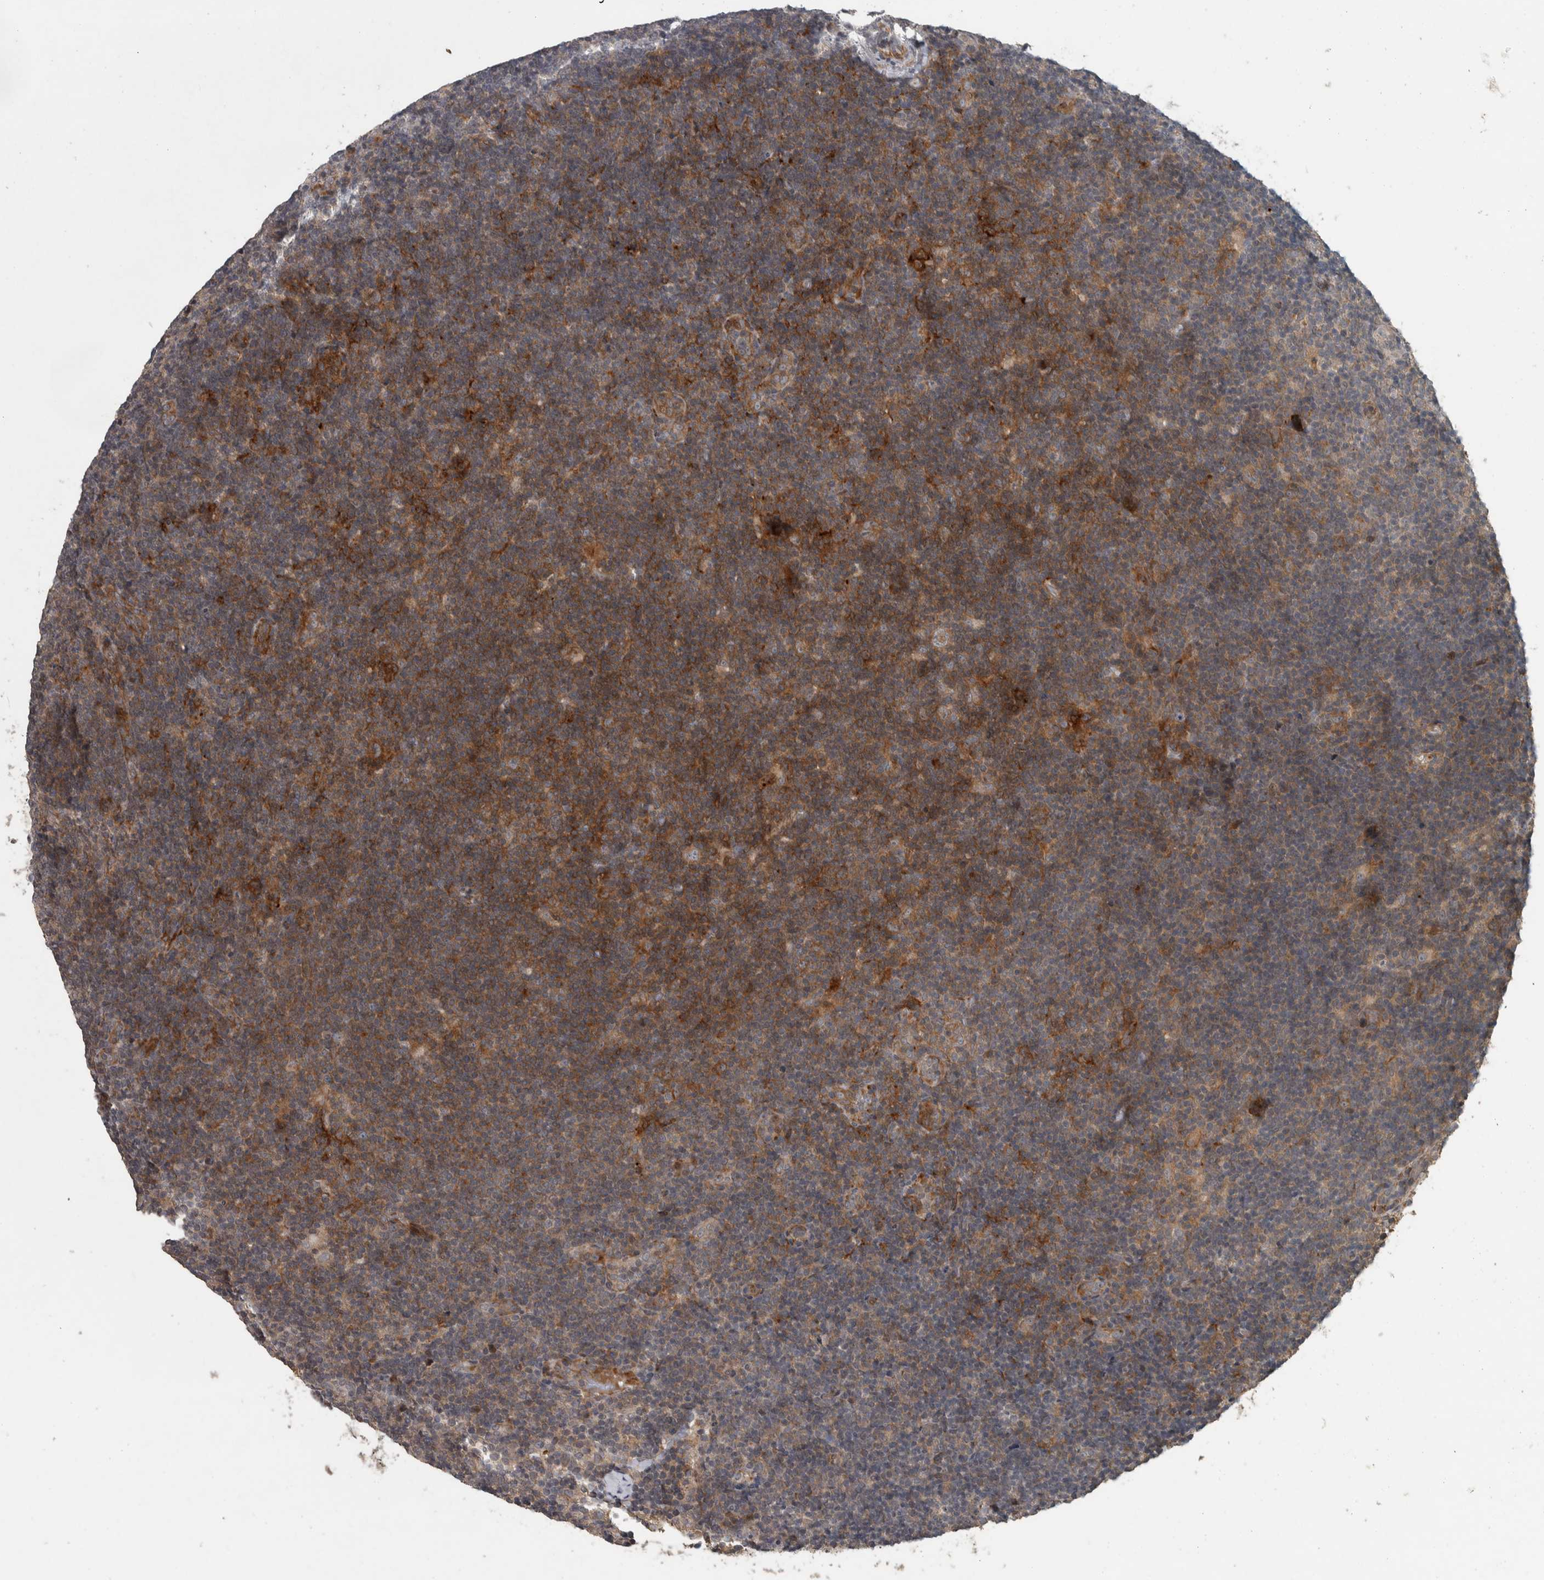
{"staining": {"intensity": "strong", "quantity": ">75%", "location": "cytoplasmic/membranous"}, "tissue": "lymphoma", "cell_type": "Tumor cells", "image_type": "cancer", "snomed": [{"axis": "morphology", "description": "Hodgkin's disease, NOS"}, {"axis": "topography", "description": "Lymph node"}], "caption": "Immunohistochemistry staining of Hodgkin's disease, which shows high levels of strong cytoplasmic/membranous expression in about >75% of tumor cells indicating strong cytoplasmic/membranous protein staining. The staining was performed using DAB (brown) for protein detection and nuclei were counterstained in hematoxylin (blue).", "gene": "ERAL1", "patient": {"sex": "female", "age": 57}}